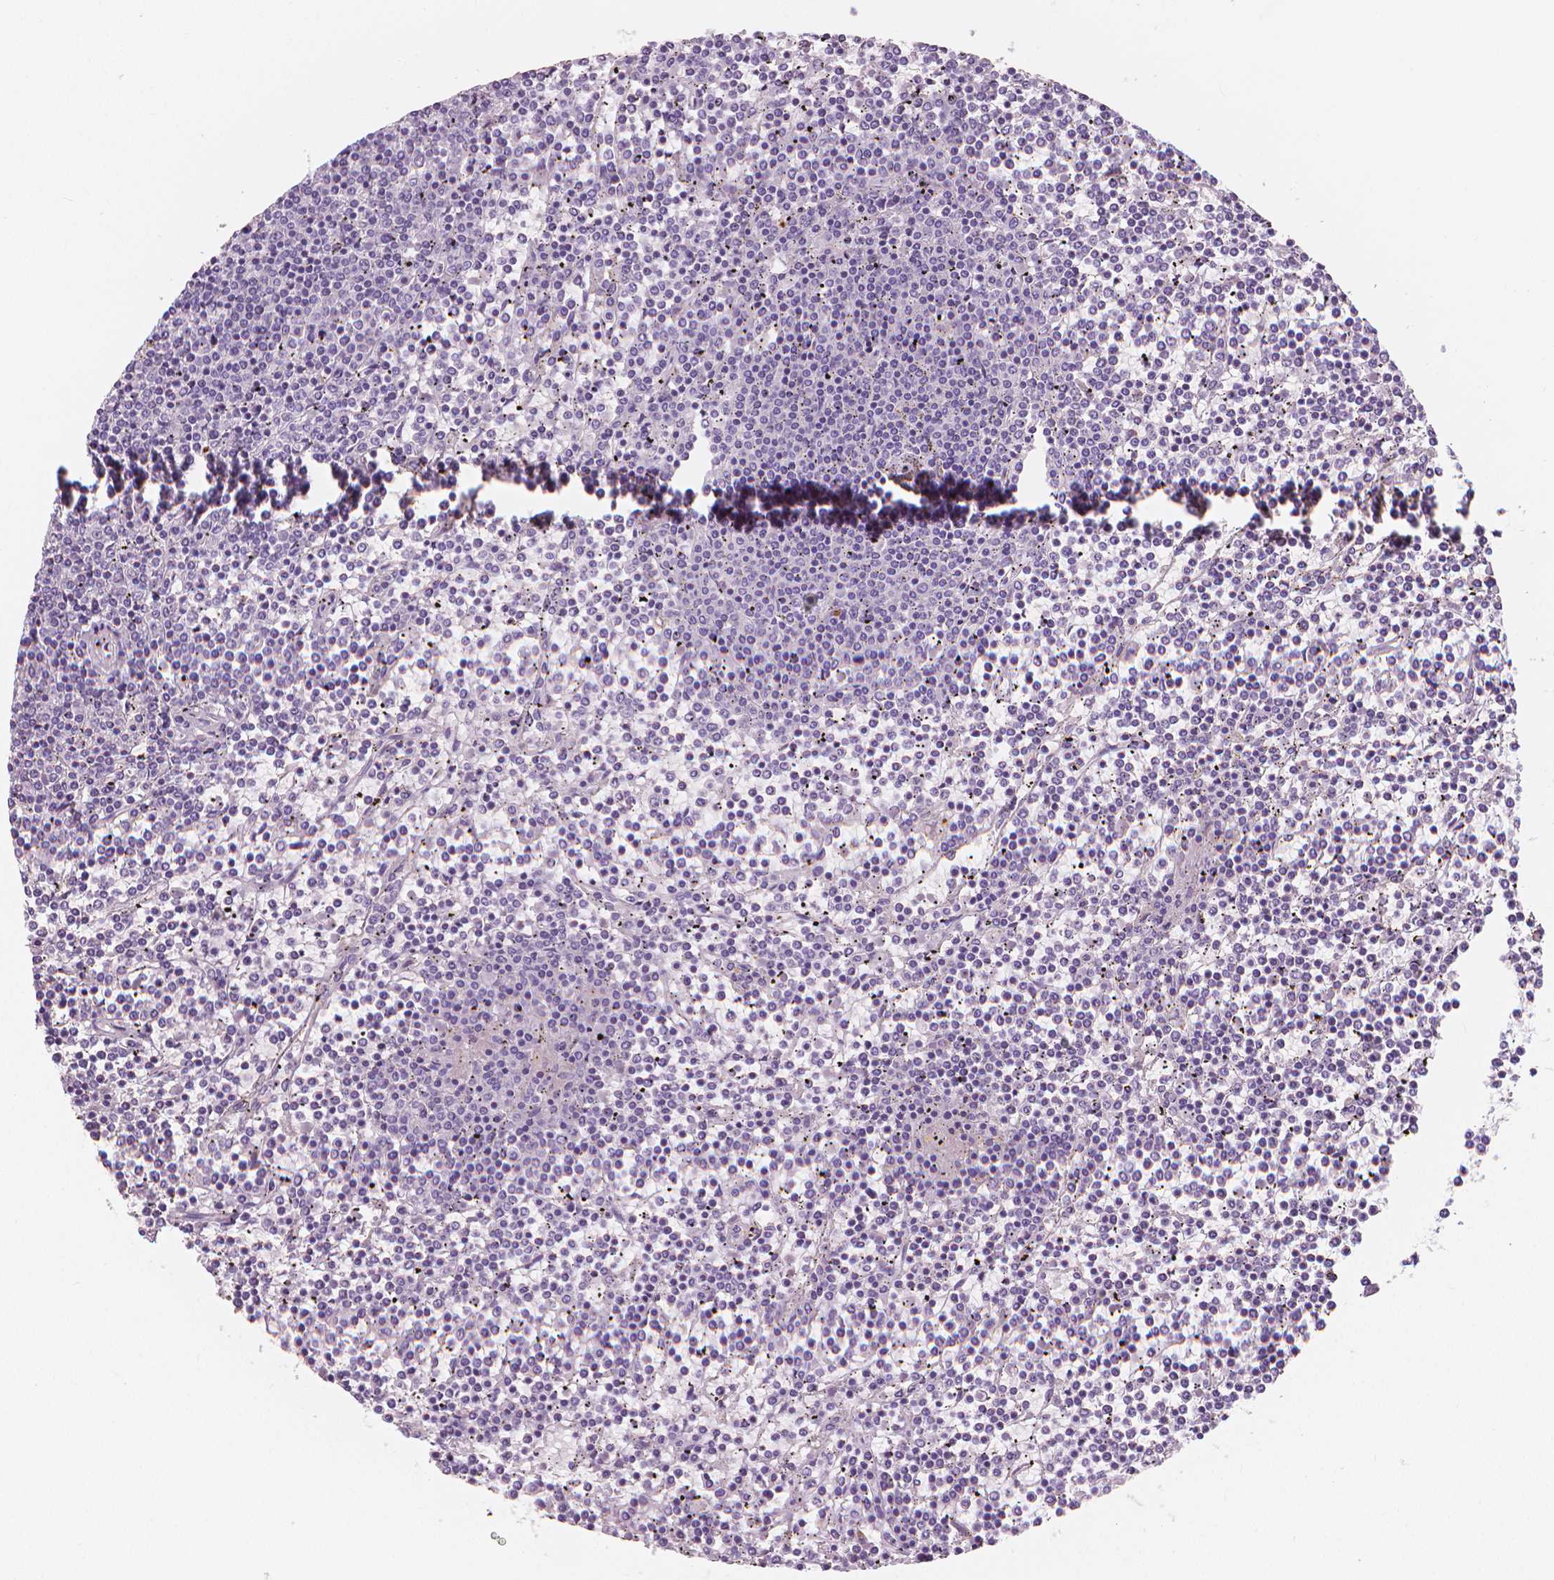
{"staining": {"intensity": "negative", "quantity": "none", "location": "none"}, "tissue": "lymphoma", "cell_type": "Tumor cells", "image_type": "cancer", "snomed": [{"axis": "morphology", "description": "Malignant lymphoma, non-Hodgkin's type, Low grade"}, {"axis": "topography", "description": "Spleen"}], "caption": "A photomicrograph of human malignant lymphoma, non-Hodgkin's type (low-grade) is negative for staining in tumor cells.", "gene": "APOA4", "patient": {"sex": "female", "age": 19}}